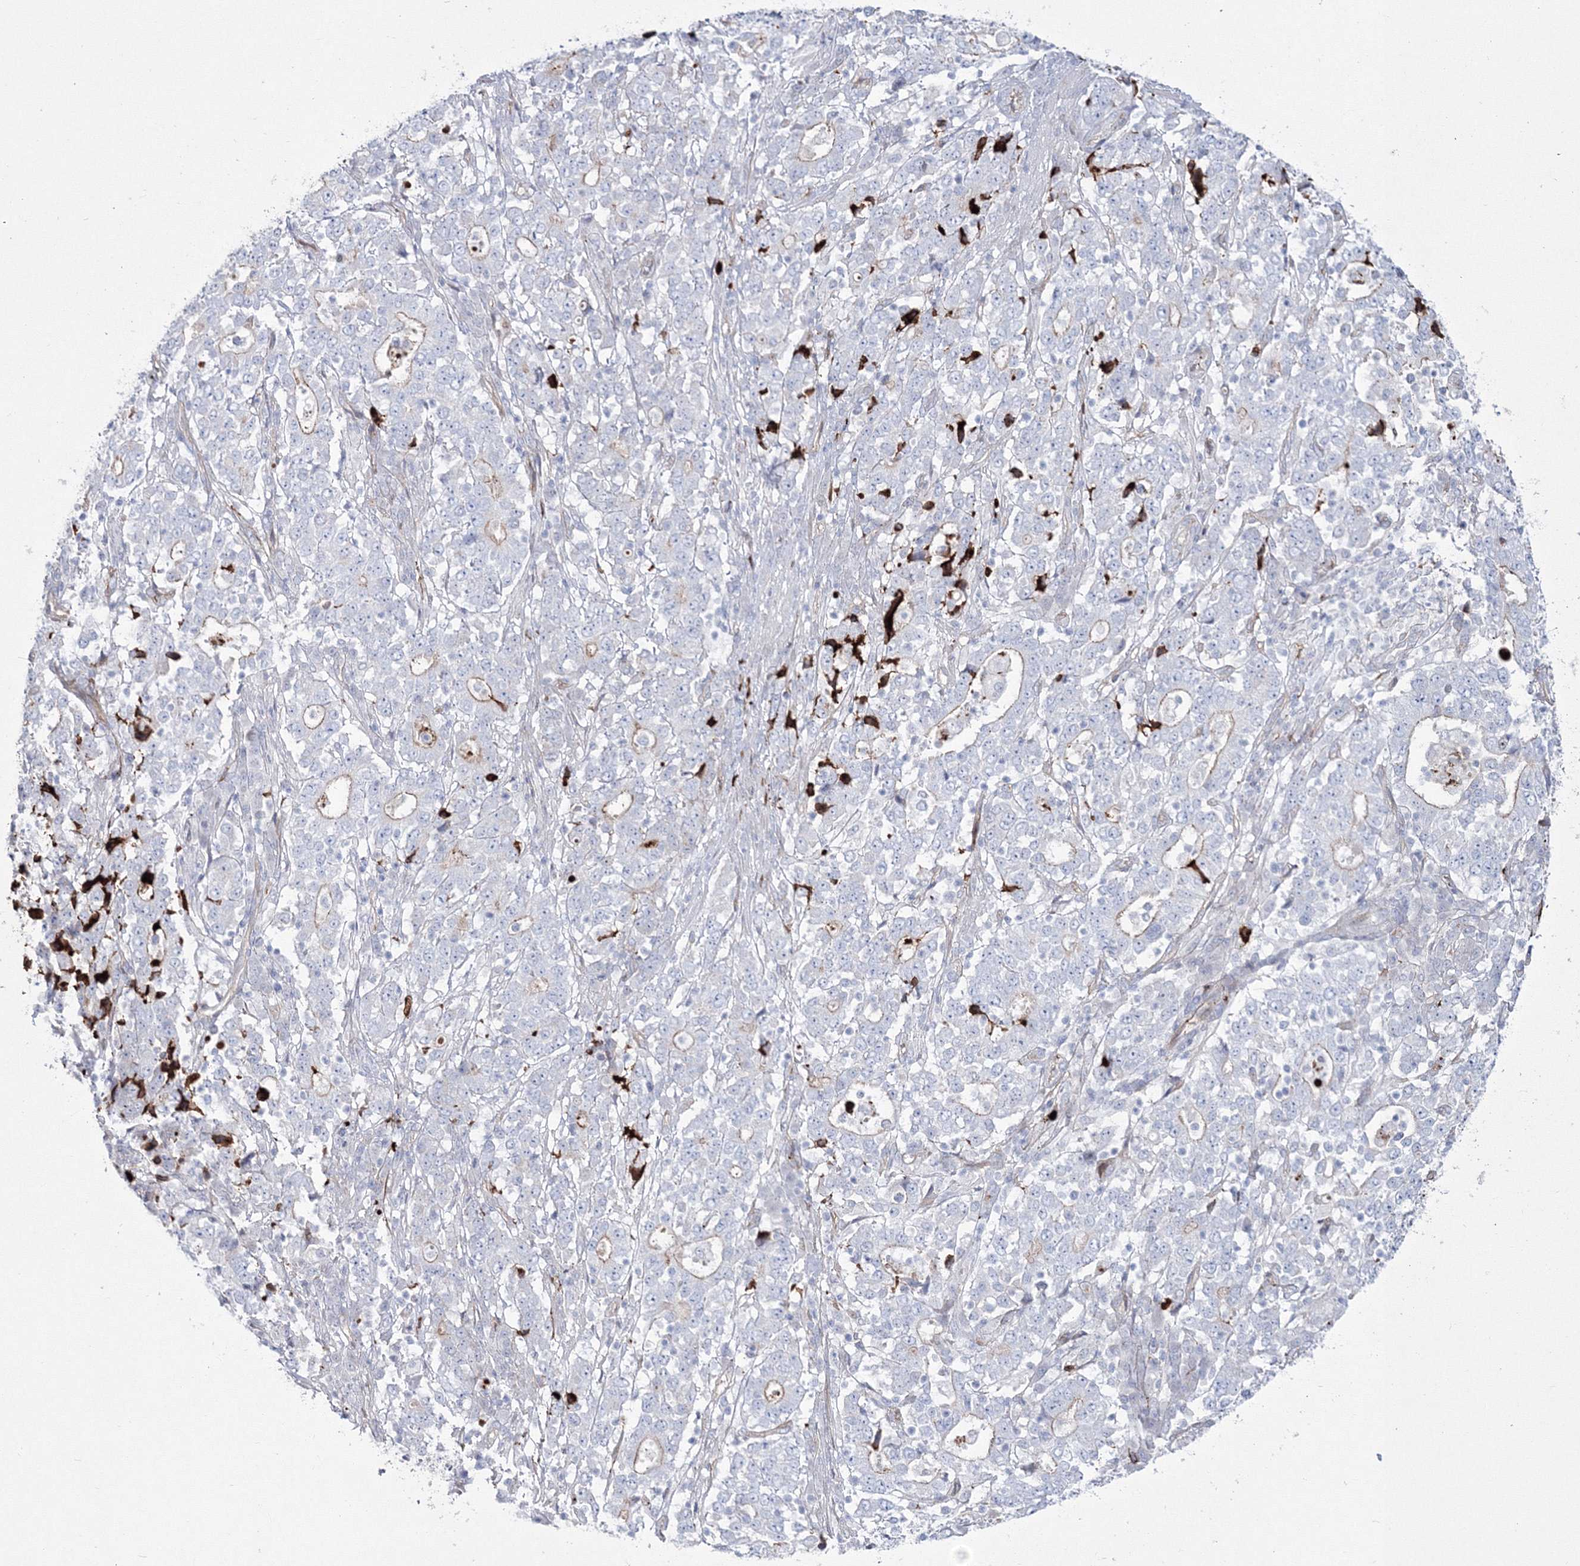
{"staining": {"intensity": "weak", "quantity": "<25%", "location": "cytoplasmic/membranous"}, "tissue": "stomach cancer", "cell_type": "Tumor cells", "image_type": "cancer", "snomed": [{"axis": "morphology", "description": "Adenocarcinoma, NOS"}, {"axis": "topography", "description": "Stomach"}], "caption": "High magnification brightfield microscopy of stomach cancer (adenocarcinoma) stained with DAB (brown) and counterstained with hematoxylin (blue): tumor cells show no significant expression.", "gene": "HYAL2", "patient": {"sex": "male", "age": 59}}